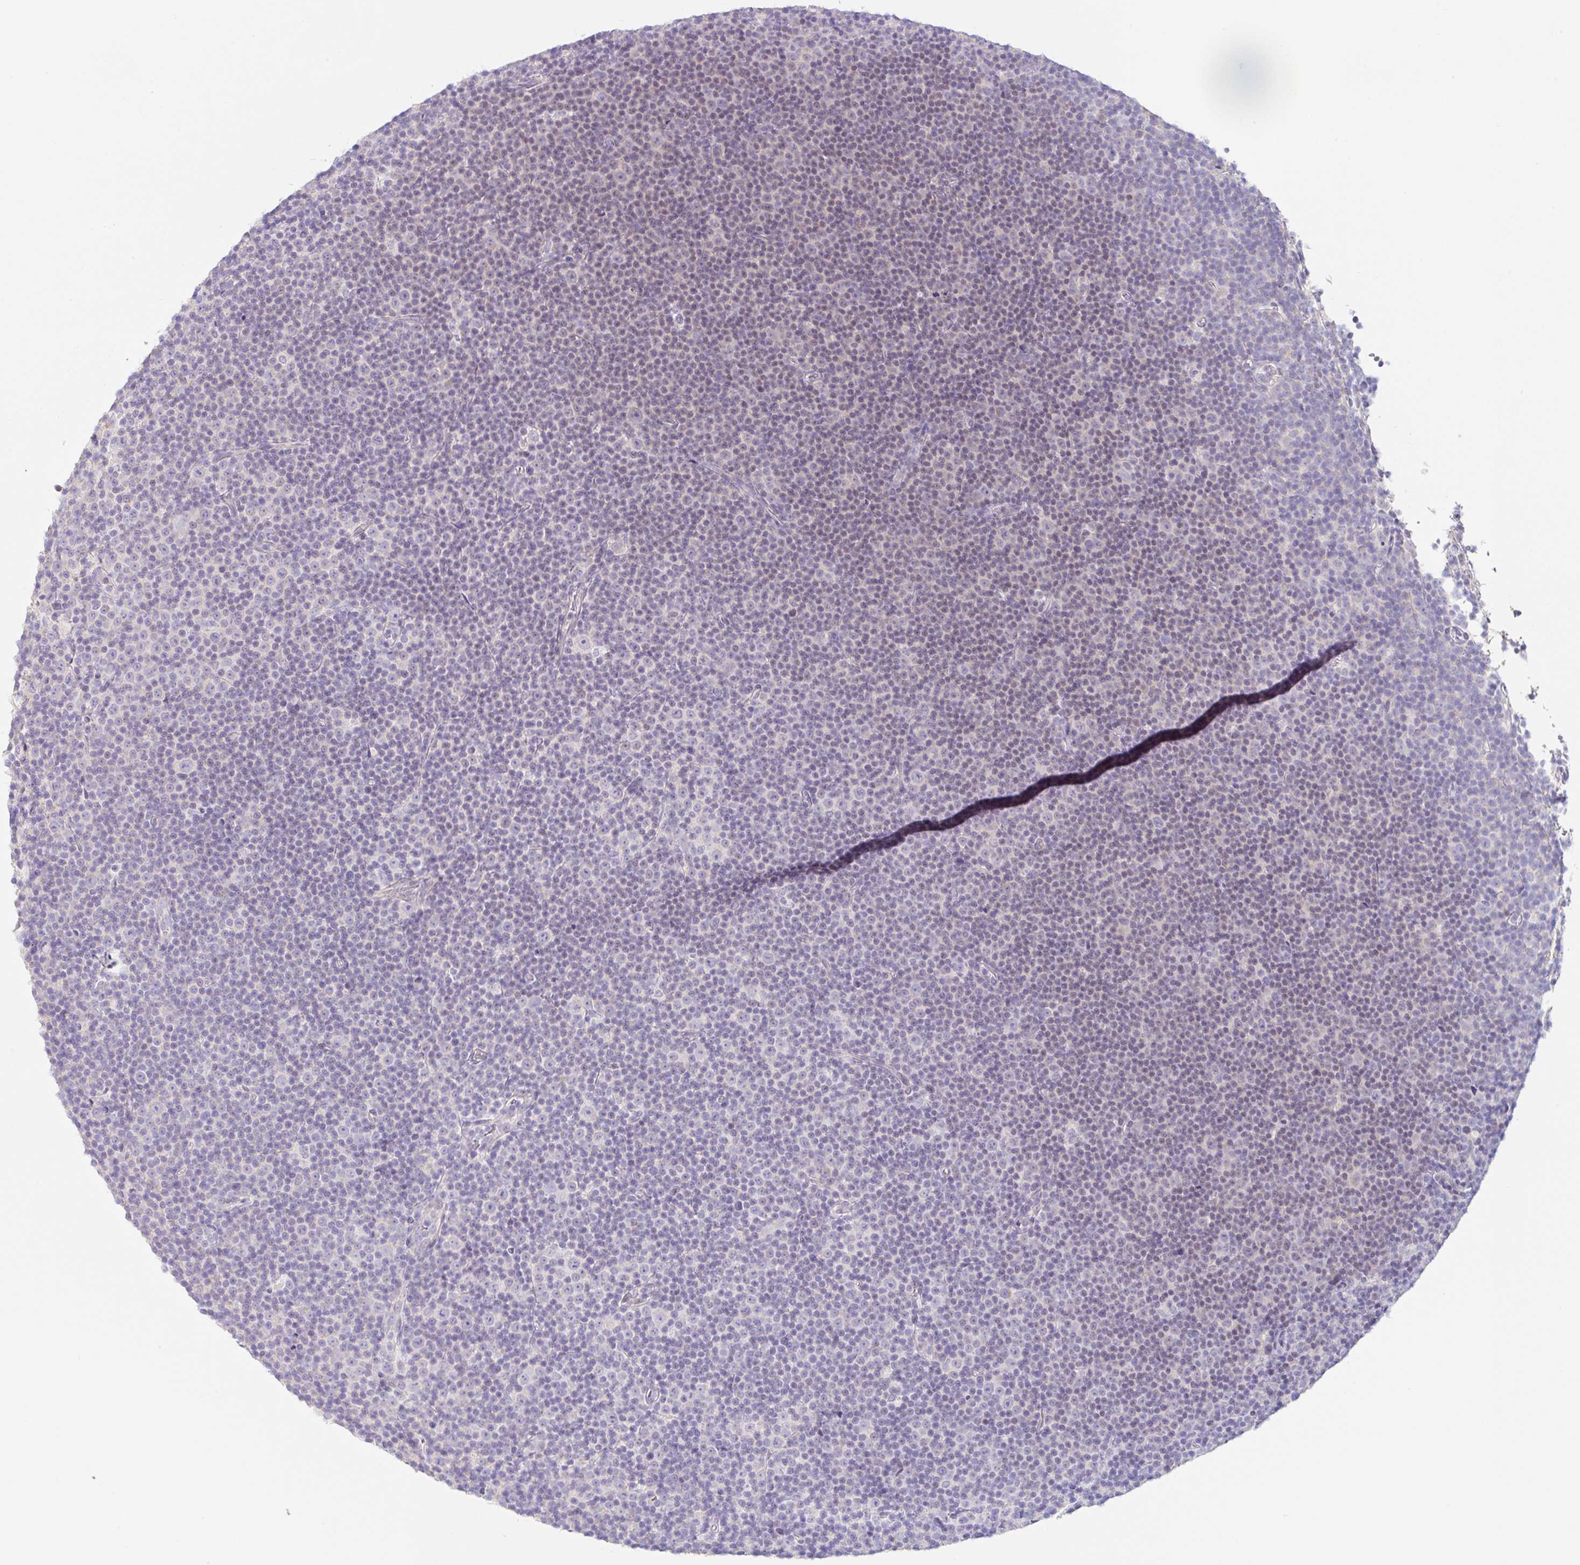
{"staining": {"intensity": "negative", "quantity": "none", "location": "none"}, "tissue": "lymphoma", "cell_type": "Tumor cells", "image_type": "cancer", "snomed": [{"axis": "morphology", "description": "Malignant lymphoma, non-Hodgkin's type, Low grade"}, {"axis": "topography", "description": "Lymph node"}], "caption": "Immunohistochemistry micrograph of human low-grade malignant lymphoma, non-Hodgkin's type stained for a protein (brown), which reveals no staining in tumor cells. (DAB (3,3'-diaminobenzidine) IHC with hematoxylin counter stain).", "gene": "DCAF17", "patient": {"sex": "female", "age": 67}}